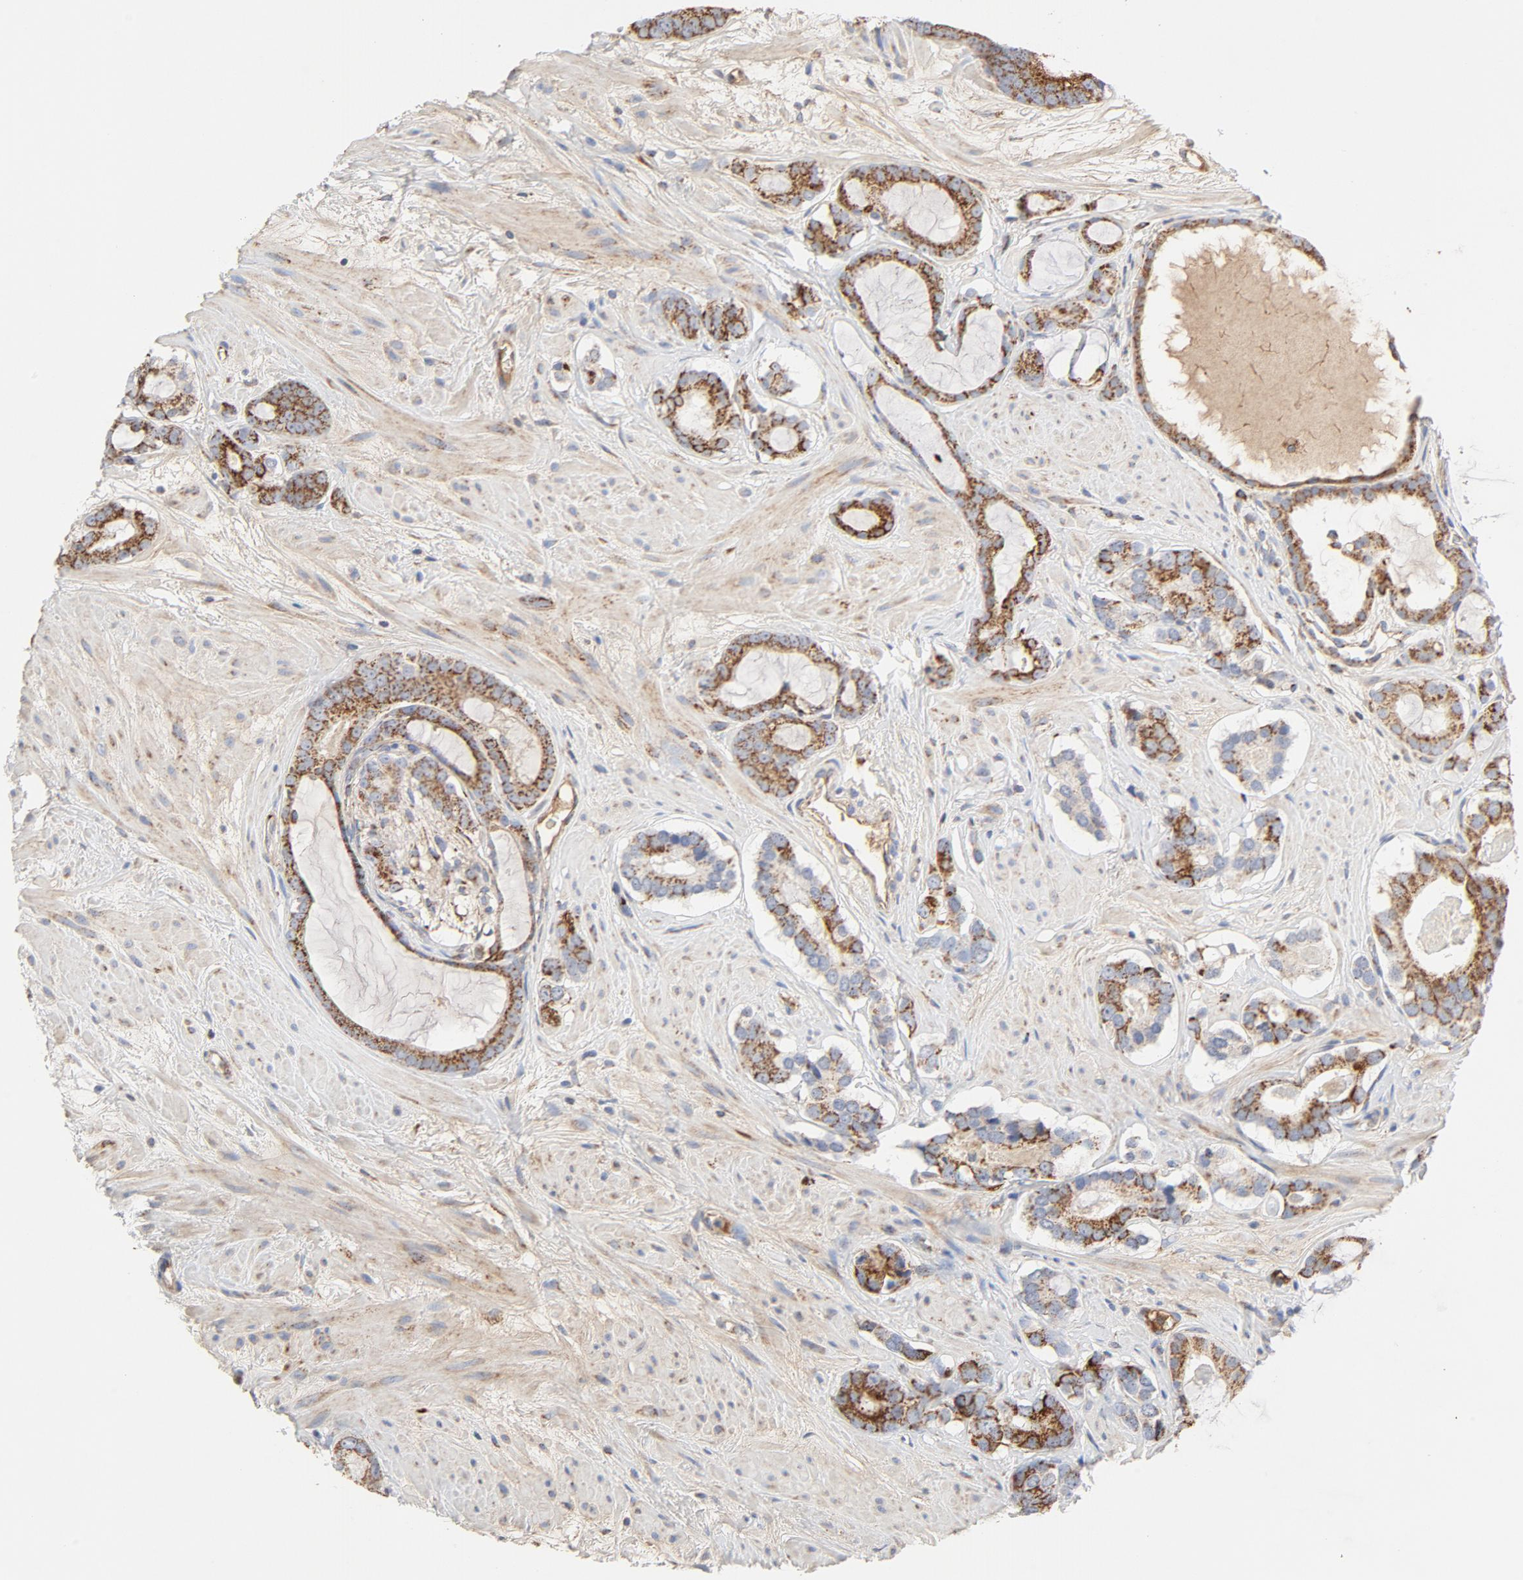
{"staining": {"intensity": "strong", "quantity": ">75%", "location": "cytoplasmic/membranous"}, "tissue": "prostate cancer", "cell_type": "Tumor cells", "image_type": "cancer", "snomed": [{"axis": "morphology", "description": "Adenocarcinoma, Low grade"}, {"axis": "topography", "description": "Prostate"}], "caption": "A brown stain shows strong cytoplasmic/membranous positivity of a protein in prostate cancer tumor cells.", "gene": "PCNX4", "patient": {"sex": "male", "age": 57}}